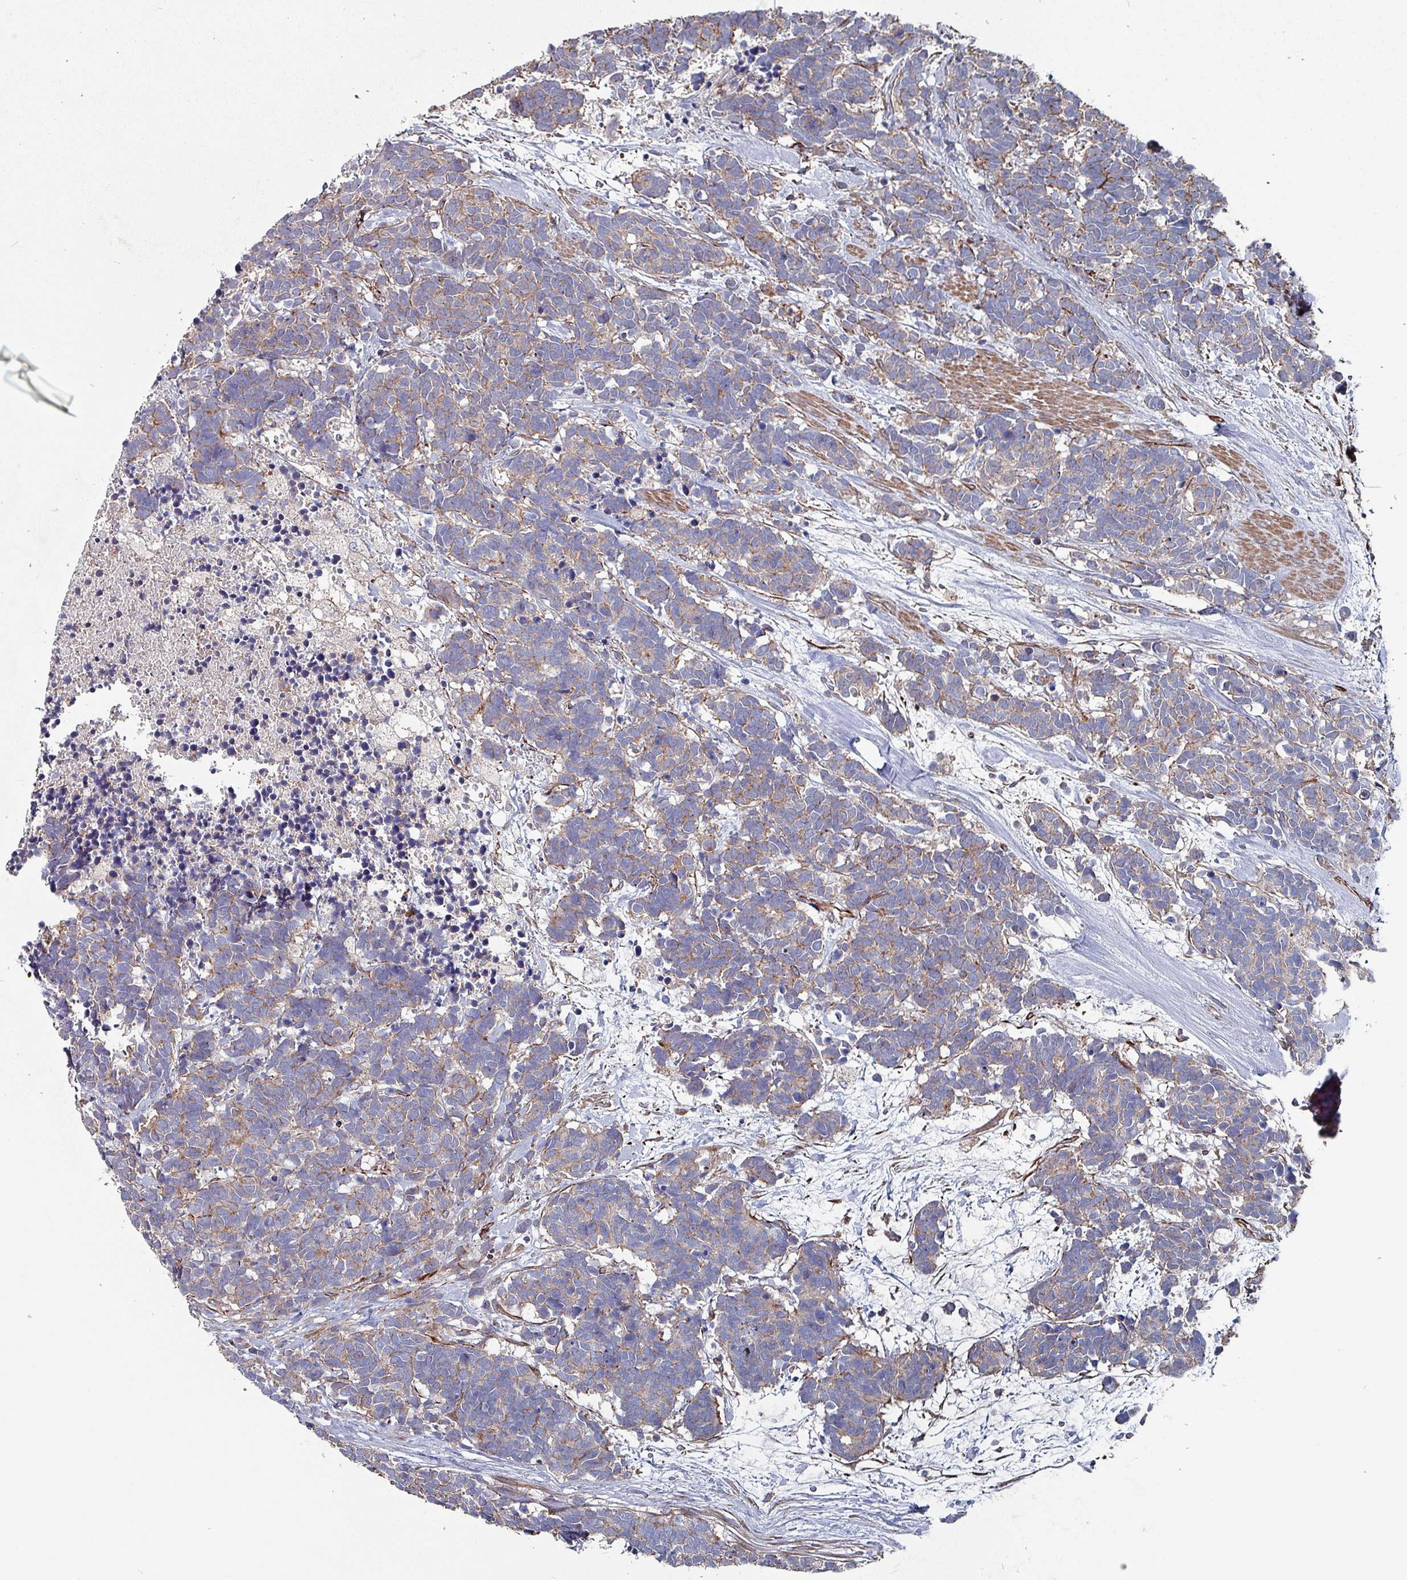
{"staining": {"intensity": "weak", "quantity": "25%-75%", "location": "cytoplasmic/membranous"}, "tissue": "carcinoid", "cell_type": "Tumor cells", "image_type": "cancer", "snomed": [{"axis": "morphology", "description": "Carcinoma, NOS"}, {"axis": "morphology", "description": "Carcinoid, malignant, NOS"}, {"axis": "topography", "description": "Prostate"}], "caption": "Malignant carcinoid tissue shows weak cytoplasmic/membranous staining in approximately 25%-75% of tumor cells", "gene": "ANO10", "patient": {"sex": "male", "age": 57}}